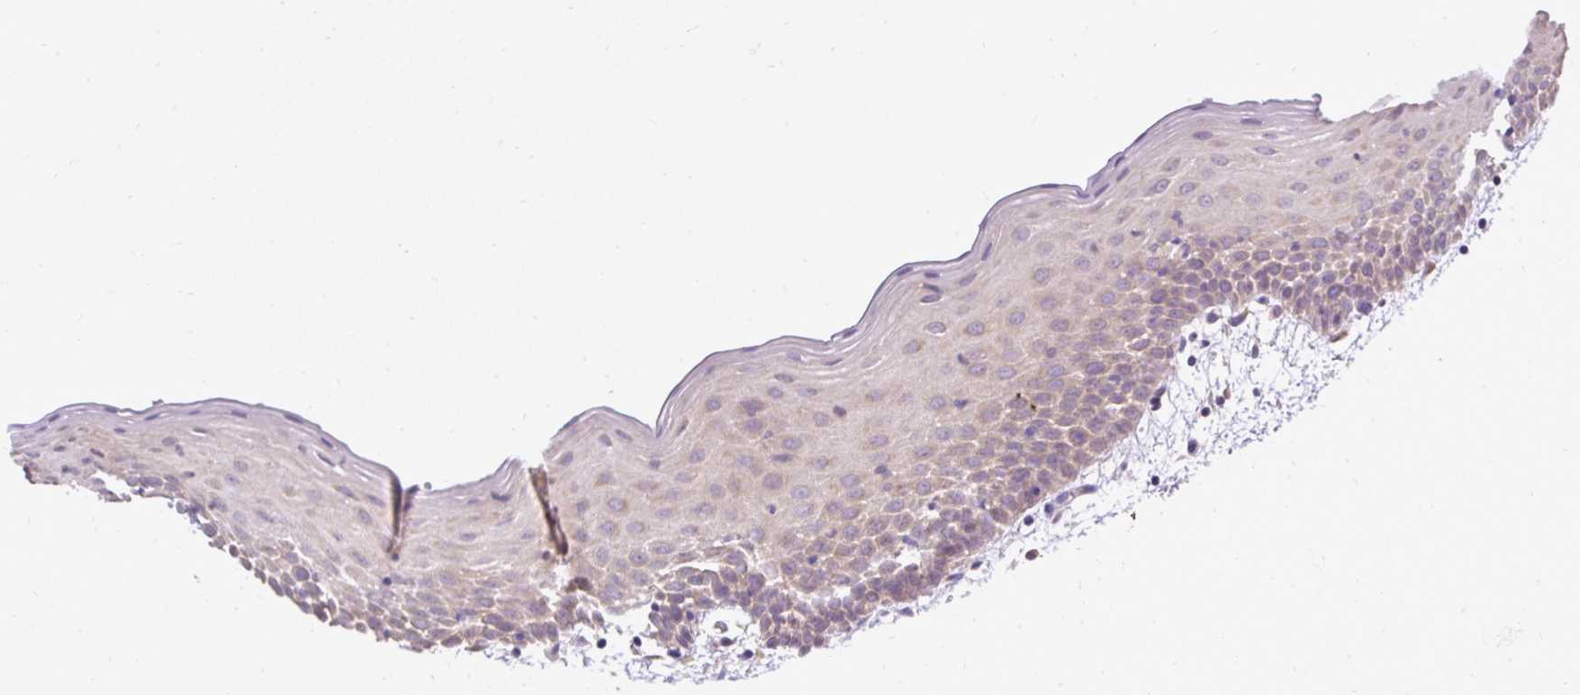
{"staining": {"intensity": "weak", "quantity": "<25%", "location": "cytoplasmic/membranous"}, "tissue": "oral mucosa", "cell_type": "Squamous epithelial cells", "image_type": "normal", "snomed": [{"axis": "morphology", "description": "Normal tissue, NOS"}, {"axis": "topography", "description": "Skeletal muscle"}, {"axis": "topography", "description": "Oral tissue"}, {"axis": "topography", "description": "Salivary gland"}, {"axis": "topography", "description": "Peripheral nerve tissue"}], "caption": "High magnification brightfield microscopy of benign oral mucosa stained with DAB (brown) and counterstained with hematoxylin (blue): squamous epithelial cells show no significant staining. The staining was performed using DAB to visualize the protein expression in brown, while the nuclei were stained in blue with hematoxylin (Magnification: 20x).", "gene": "SEC63", "patient": {"sex": "male", "age": 54}}